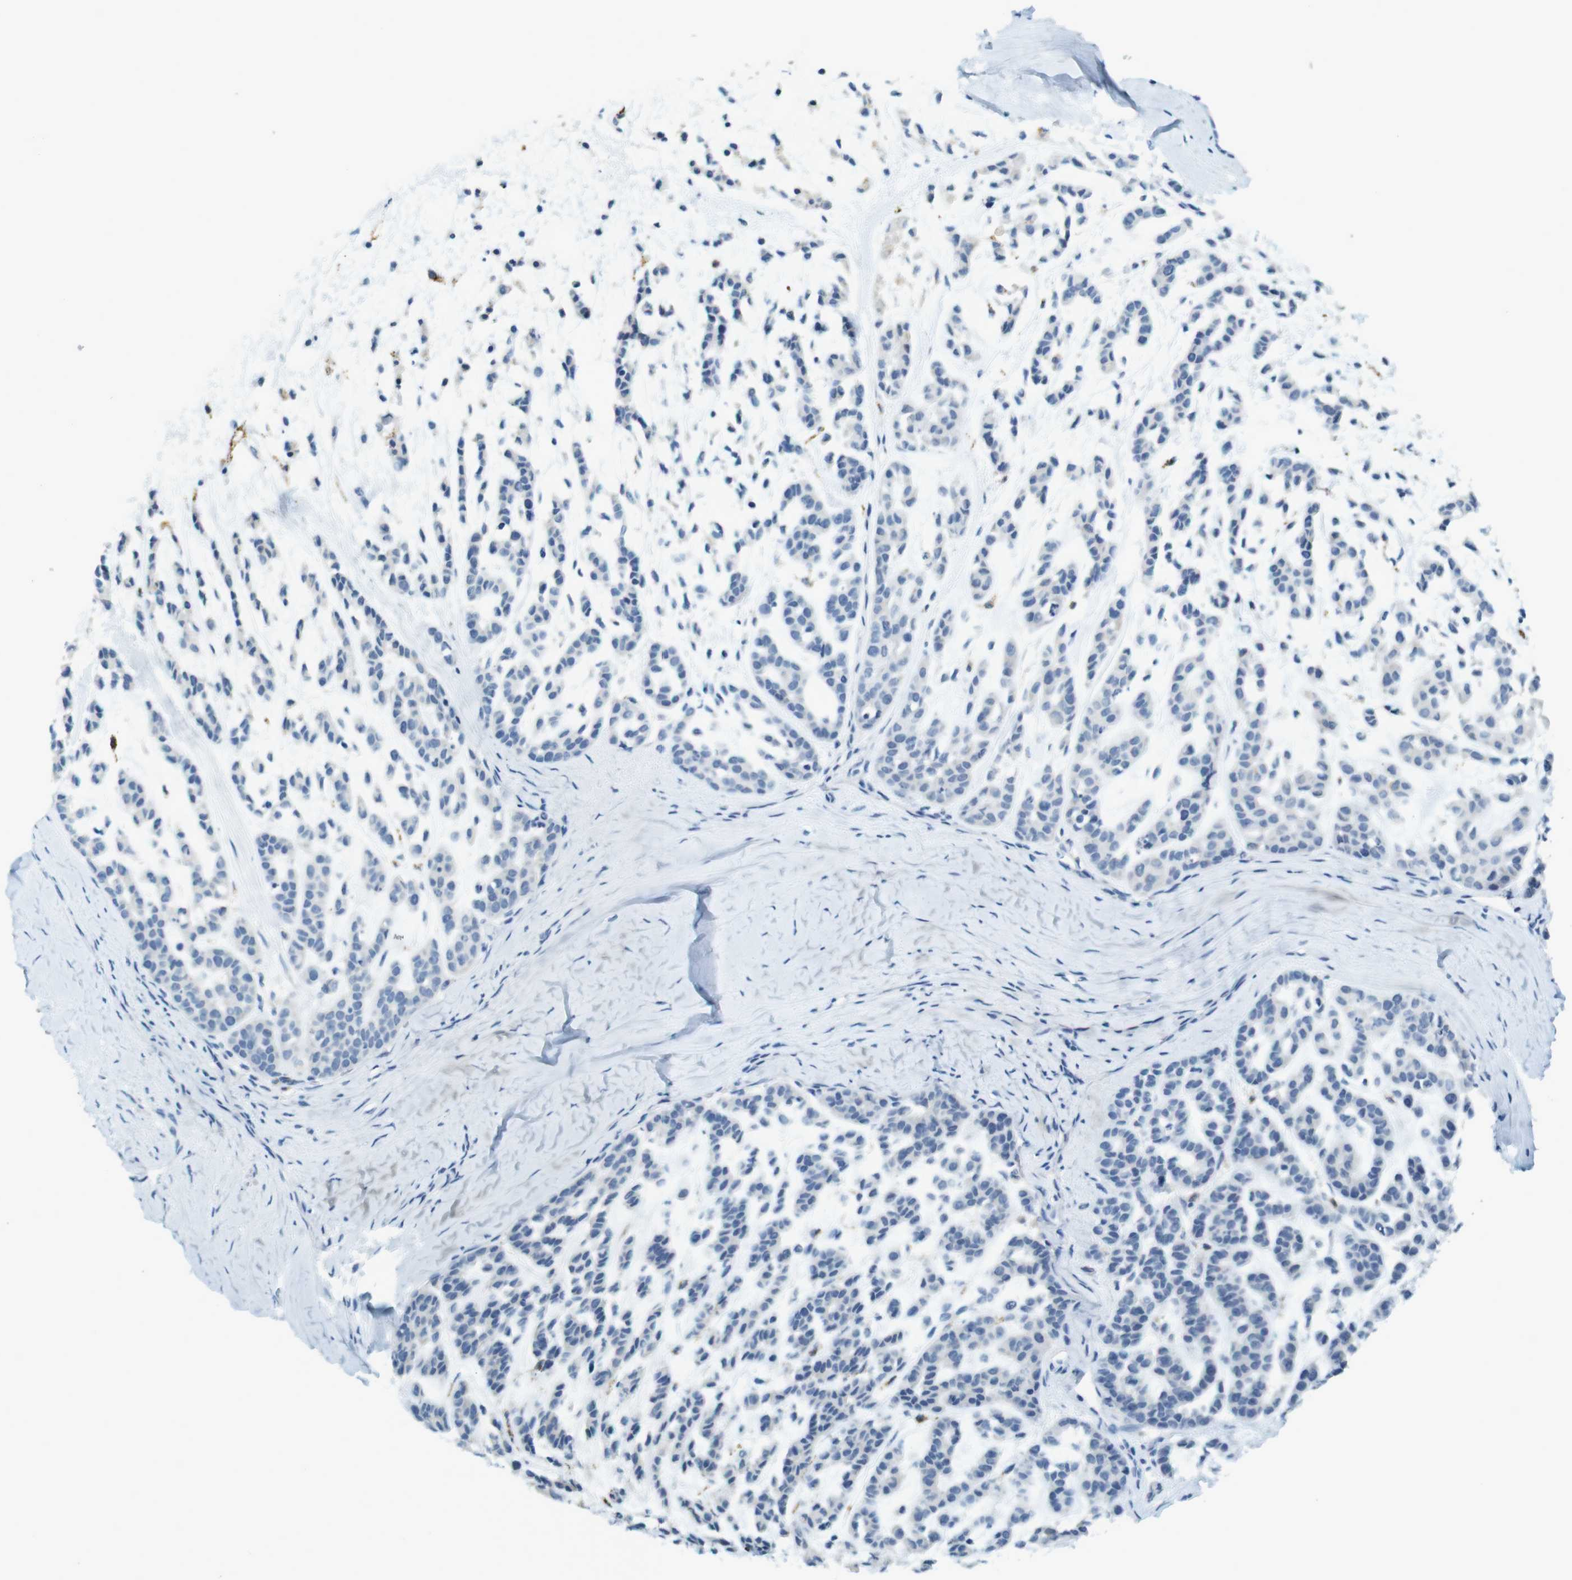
{"staining": {"intensity": "negative", "quantity": "none", "location": "none"}, "tissue": "head and neck cancer", "cell_type": "Tumor cells", "image_type": "cancer", "snomed": [{"axis": "morphology", "description": "Adenocarcinoma, NOS"}, {"axis": "morphology", "description": "Adenoma, NOS"}, {"axis": "topography", "description": "Head-Neck"}], "caption": "IHC micrograph of human head and neck cancer (adenocarcinoma) stained for a protein (brown), which displays no expression in tumor cells.", "gene": "LRRK2", "patient": {"sex": "female", "age": 55}}